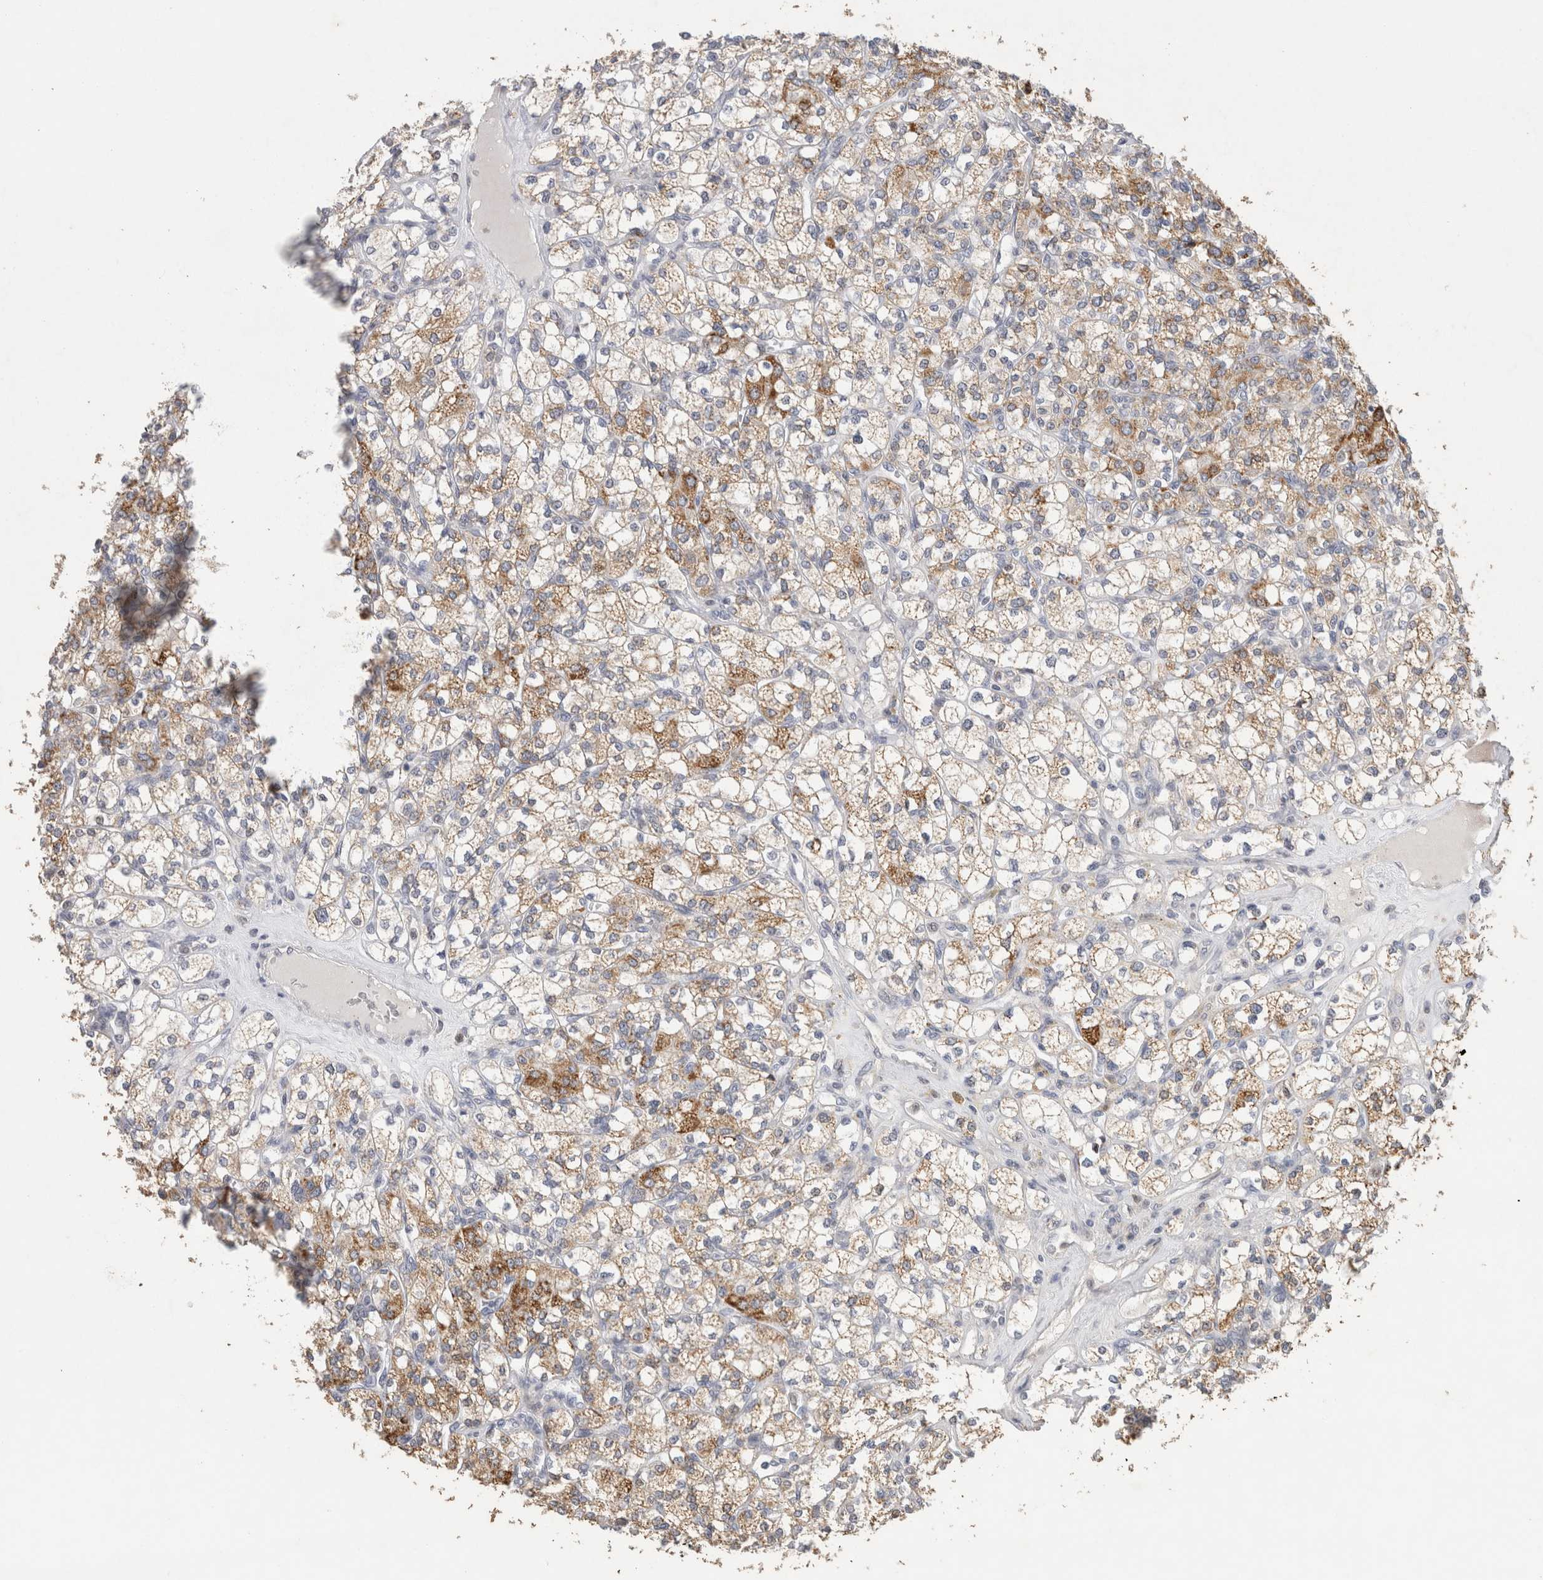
{"staining": {"intensity": "moderate", "quantity": ">75%", "location": "cytoplasmic/membranous"}, "tissue": "renal cancer", "cell_type": "Tumor cells", "image_type": "cancer", "snomed": [{"axis": "morphology", "description": "Adenocarcinoma, NOS"}, {"axis": "topography", "description": "Kidney"}], "caption": "Renal adenocarcinoma was stained to show a protein in brown. There is medium levels of moderate cytoplasmic/membranous staining in about >75% of tumor cells. The staining is performed using DAB (3,3'-diaminobenzidine) brown chromogen to label protein expression. The nuclei are counter-stained blue using hematoxylin.", "gene": "AGMAT", "patient": {"sex": "male", "age": 77}}